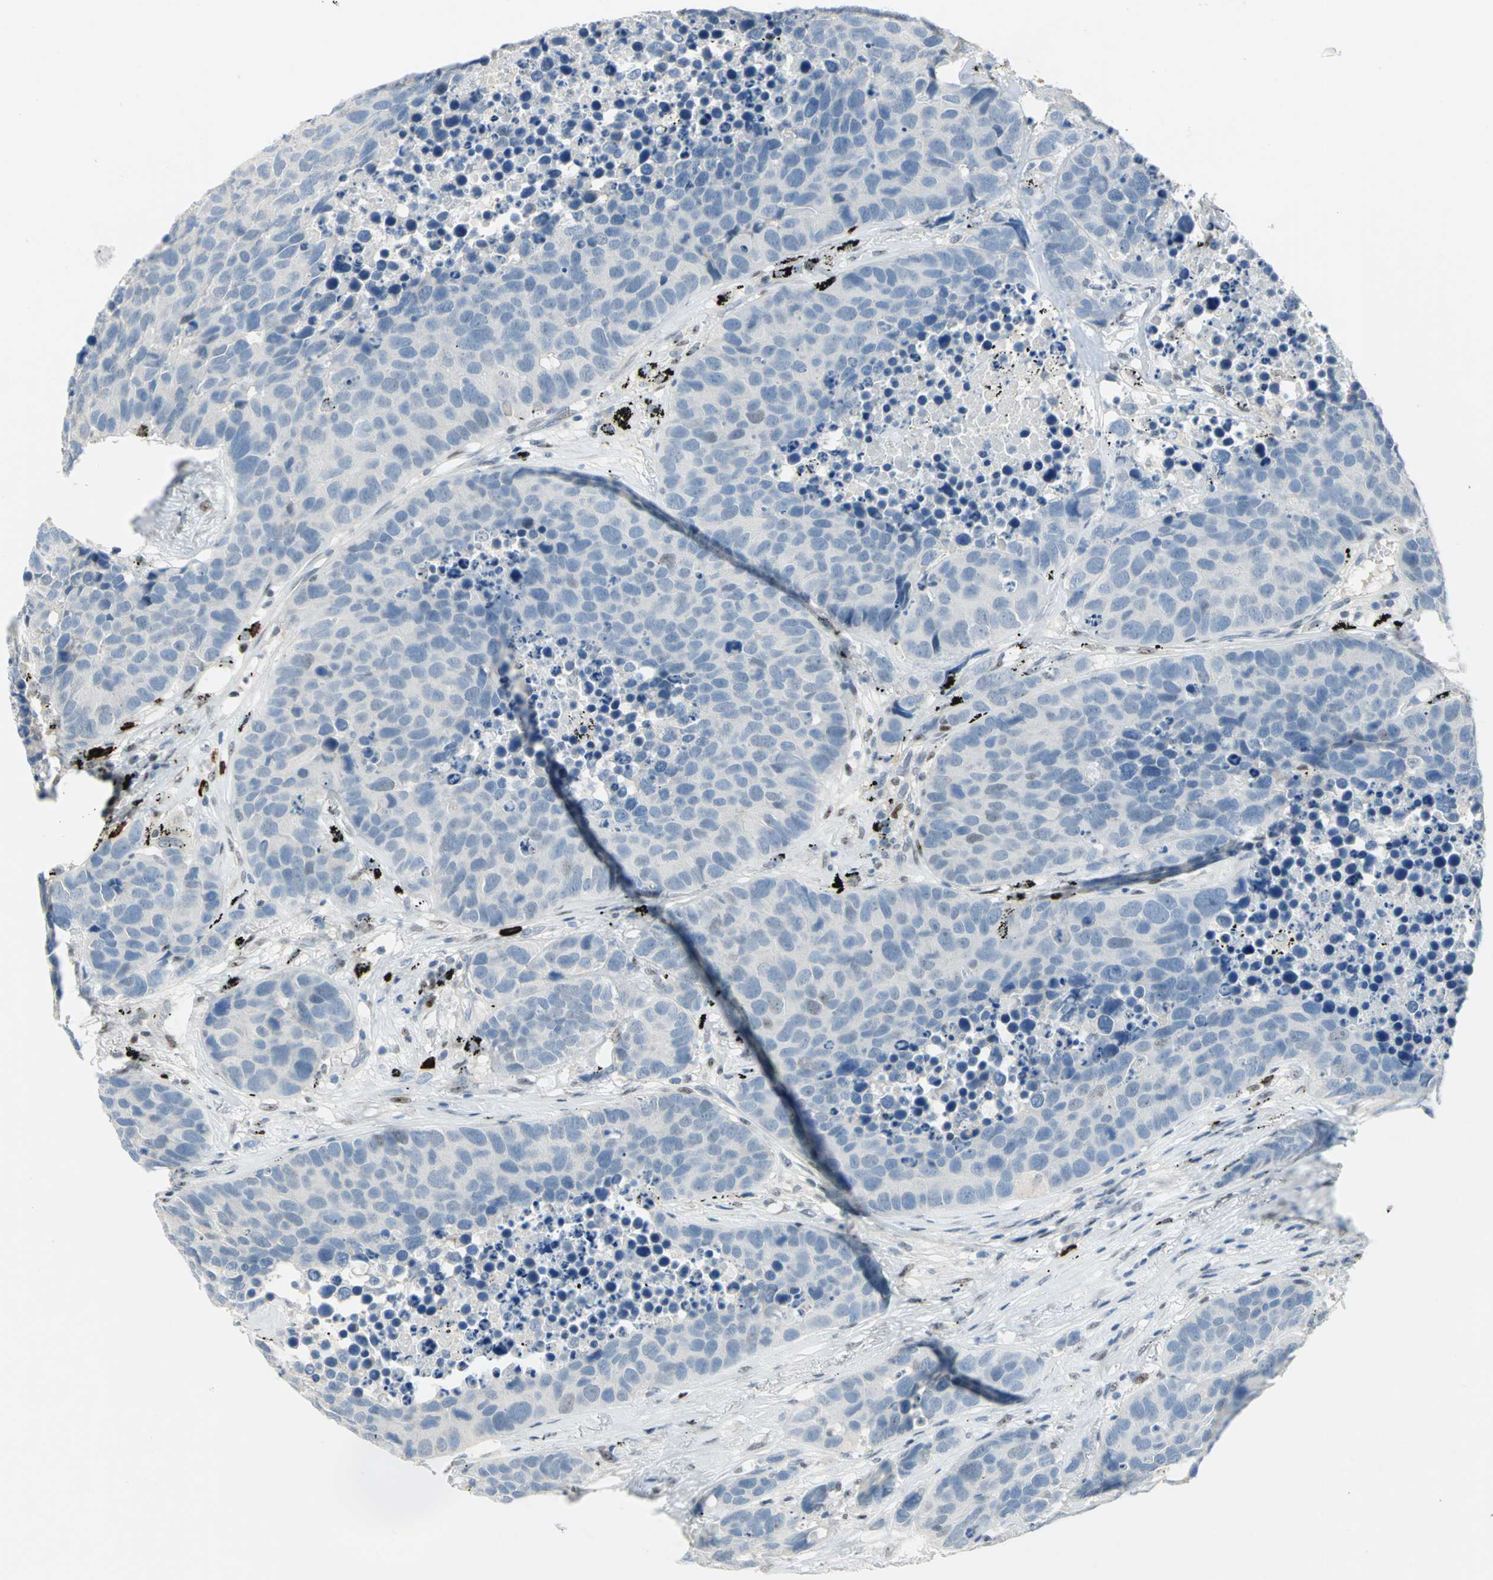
{"staining": {"intensity": "negative", "quantity": "none", "location": "none"}, "tissue": "carcinoid", "cell_type": "Tumor cells", "image_type": "cancer", "snomed": [{"axis": "morphology", "description": "Carcinoid, malignant, NOS"}, {"axis": "topography", "description": "Lung"}], "caption": "Human carcinoid stained for a protein using immunohistochemistry (IHC) displays no expression in tumor cells.", "gene": "NAB2", "patient": {"sex": "male", "age": 60}}